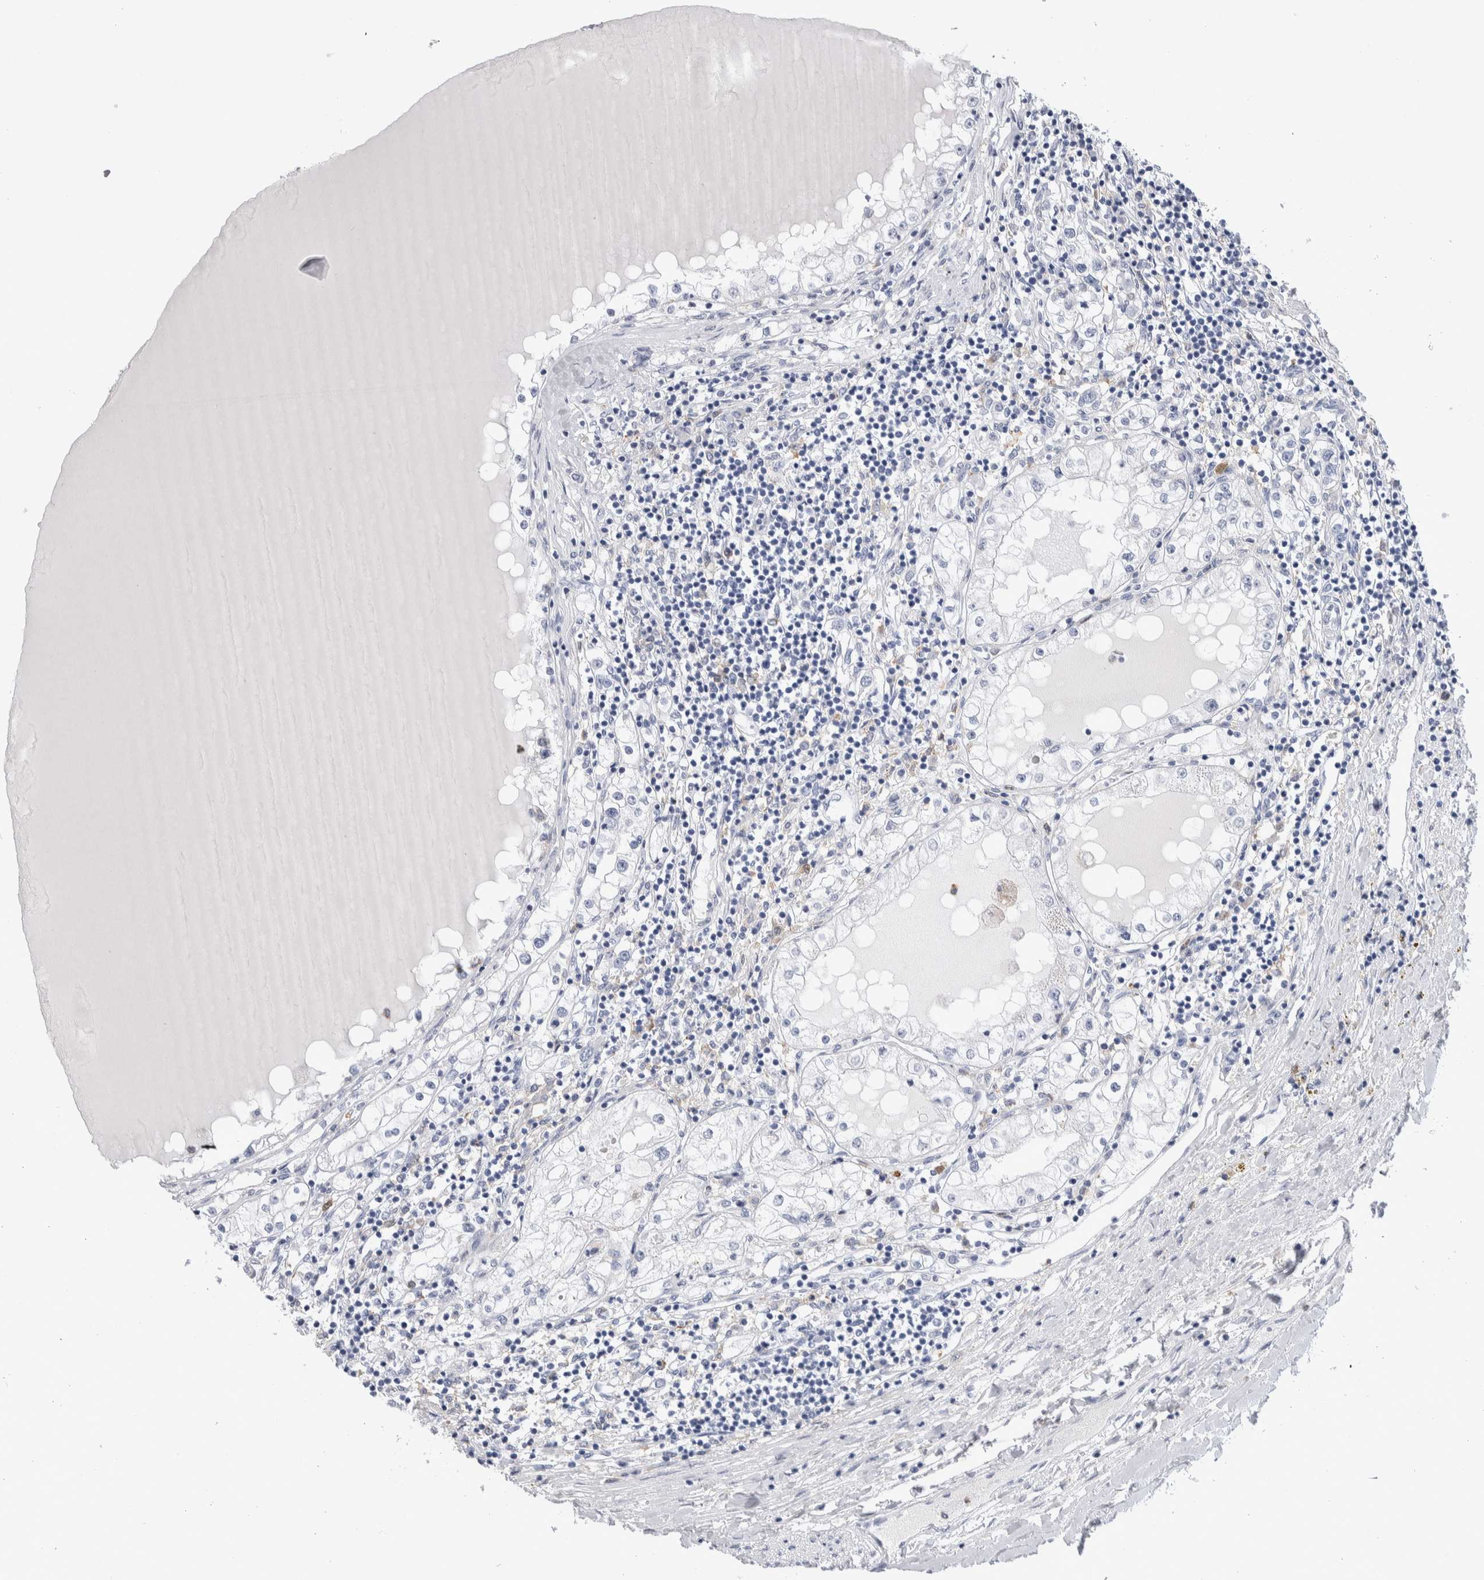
{"staining": {"intensity": "negative", "quantity": "none", "location": "none"}, "tissue": "renal cancer", "cell_type": "Tumor cells", "image_type": "cancer", "snomed": [{"axis": "morphology", "description": "Adenocarcinoma, NOS"}, {"axis": "topography", "description": "Kidney"}], "caption": "Immunohistochemistry (IHC) photomicrograph of human renal cancer (adenocarcinoma) stained for a protein (brown), which demonstrates no positivity in tumor cells.", "gene": "LURAP1L", "patient": {"sex": "male", "age": 68}}